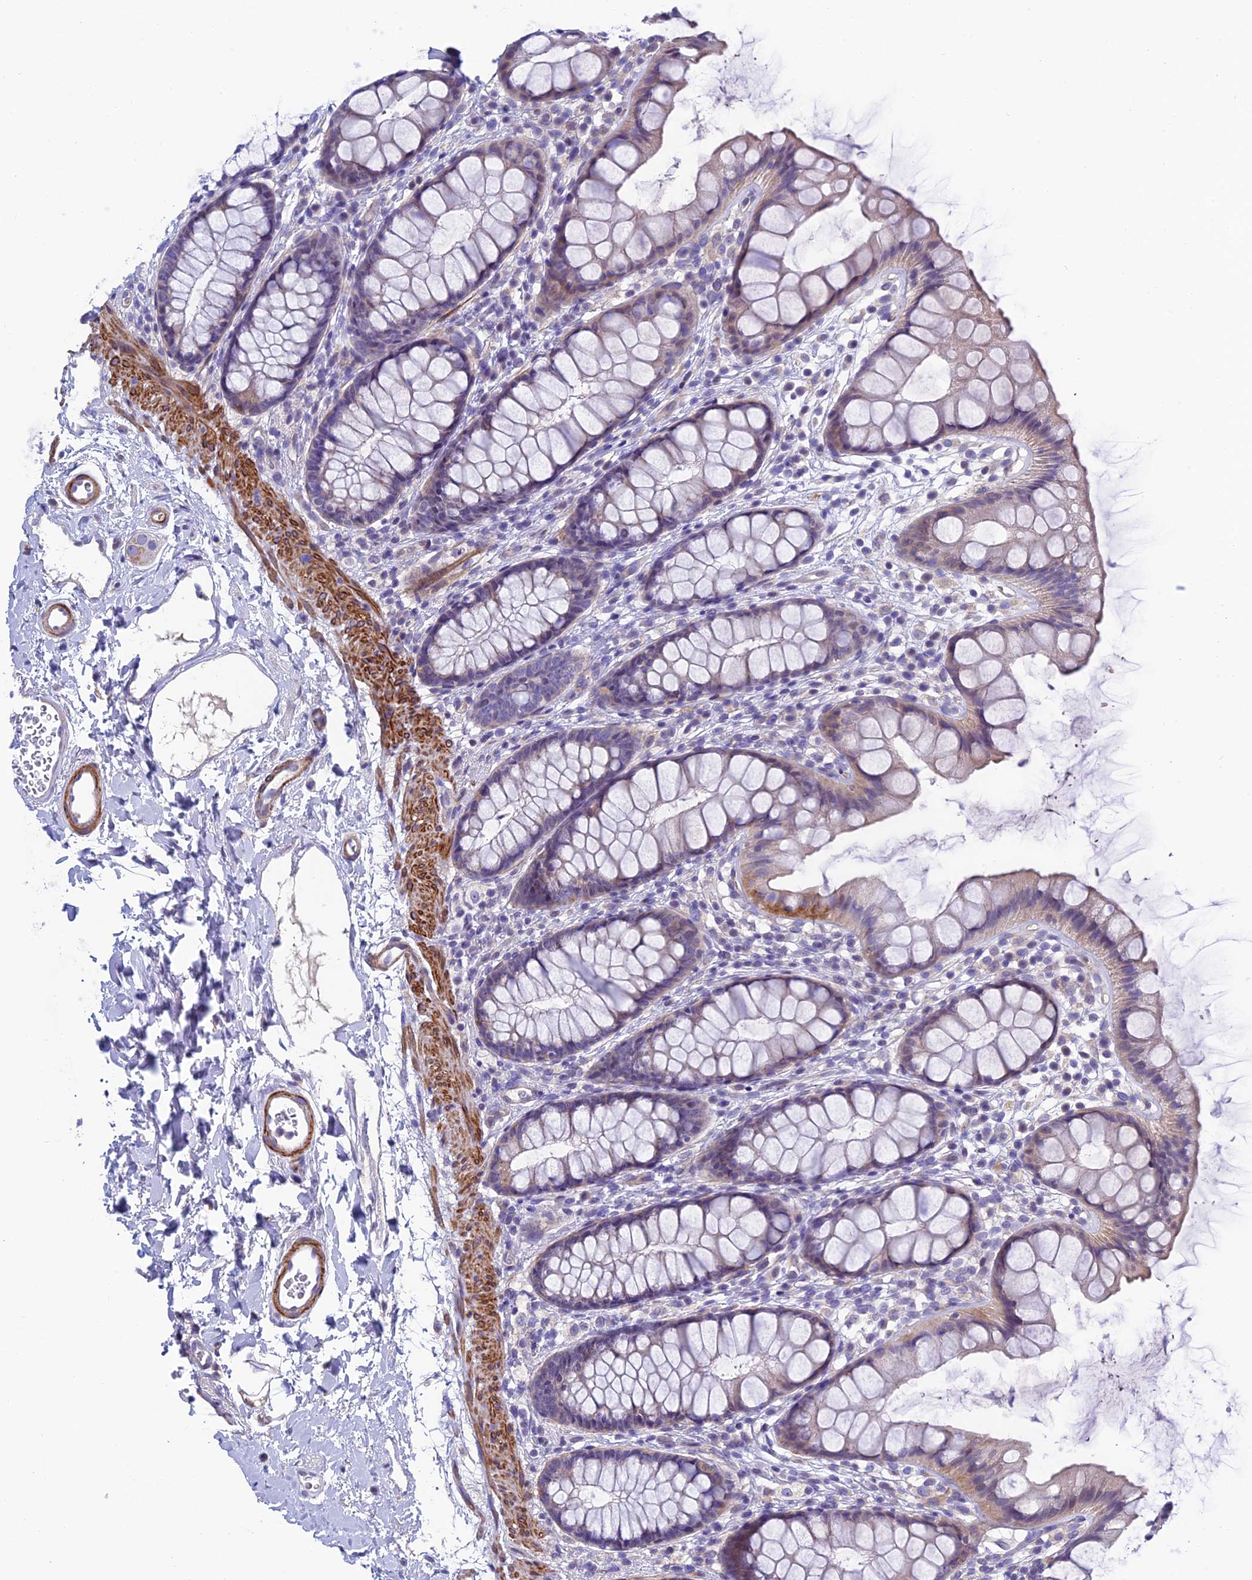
{"staining": {"intensity": "weak", "quantity": "<25%", "location": "cytoplasmic/membranous"}, "tissue": "rectum", "cell_type": "Glandular cells", "image_type": "normal", "snomed": [{"axis": "morphology", "description": "Normal tissue, NOS"}, {"axis": "topography", "description": "Rectum"}], "caption": "IHC of benign human rectum demonstrates no positivity in glandular cells.", "gene": "FAM178B", "patient": {"sex": "female", "age": 65}}